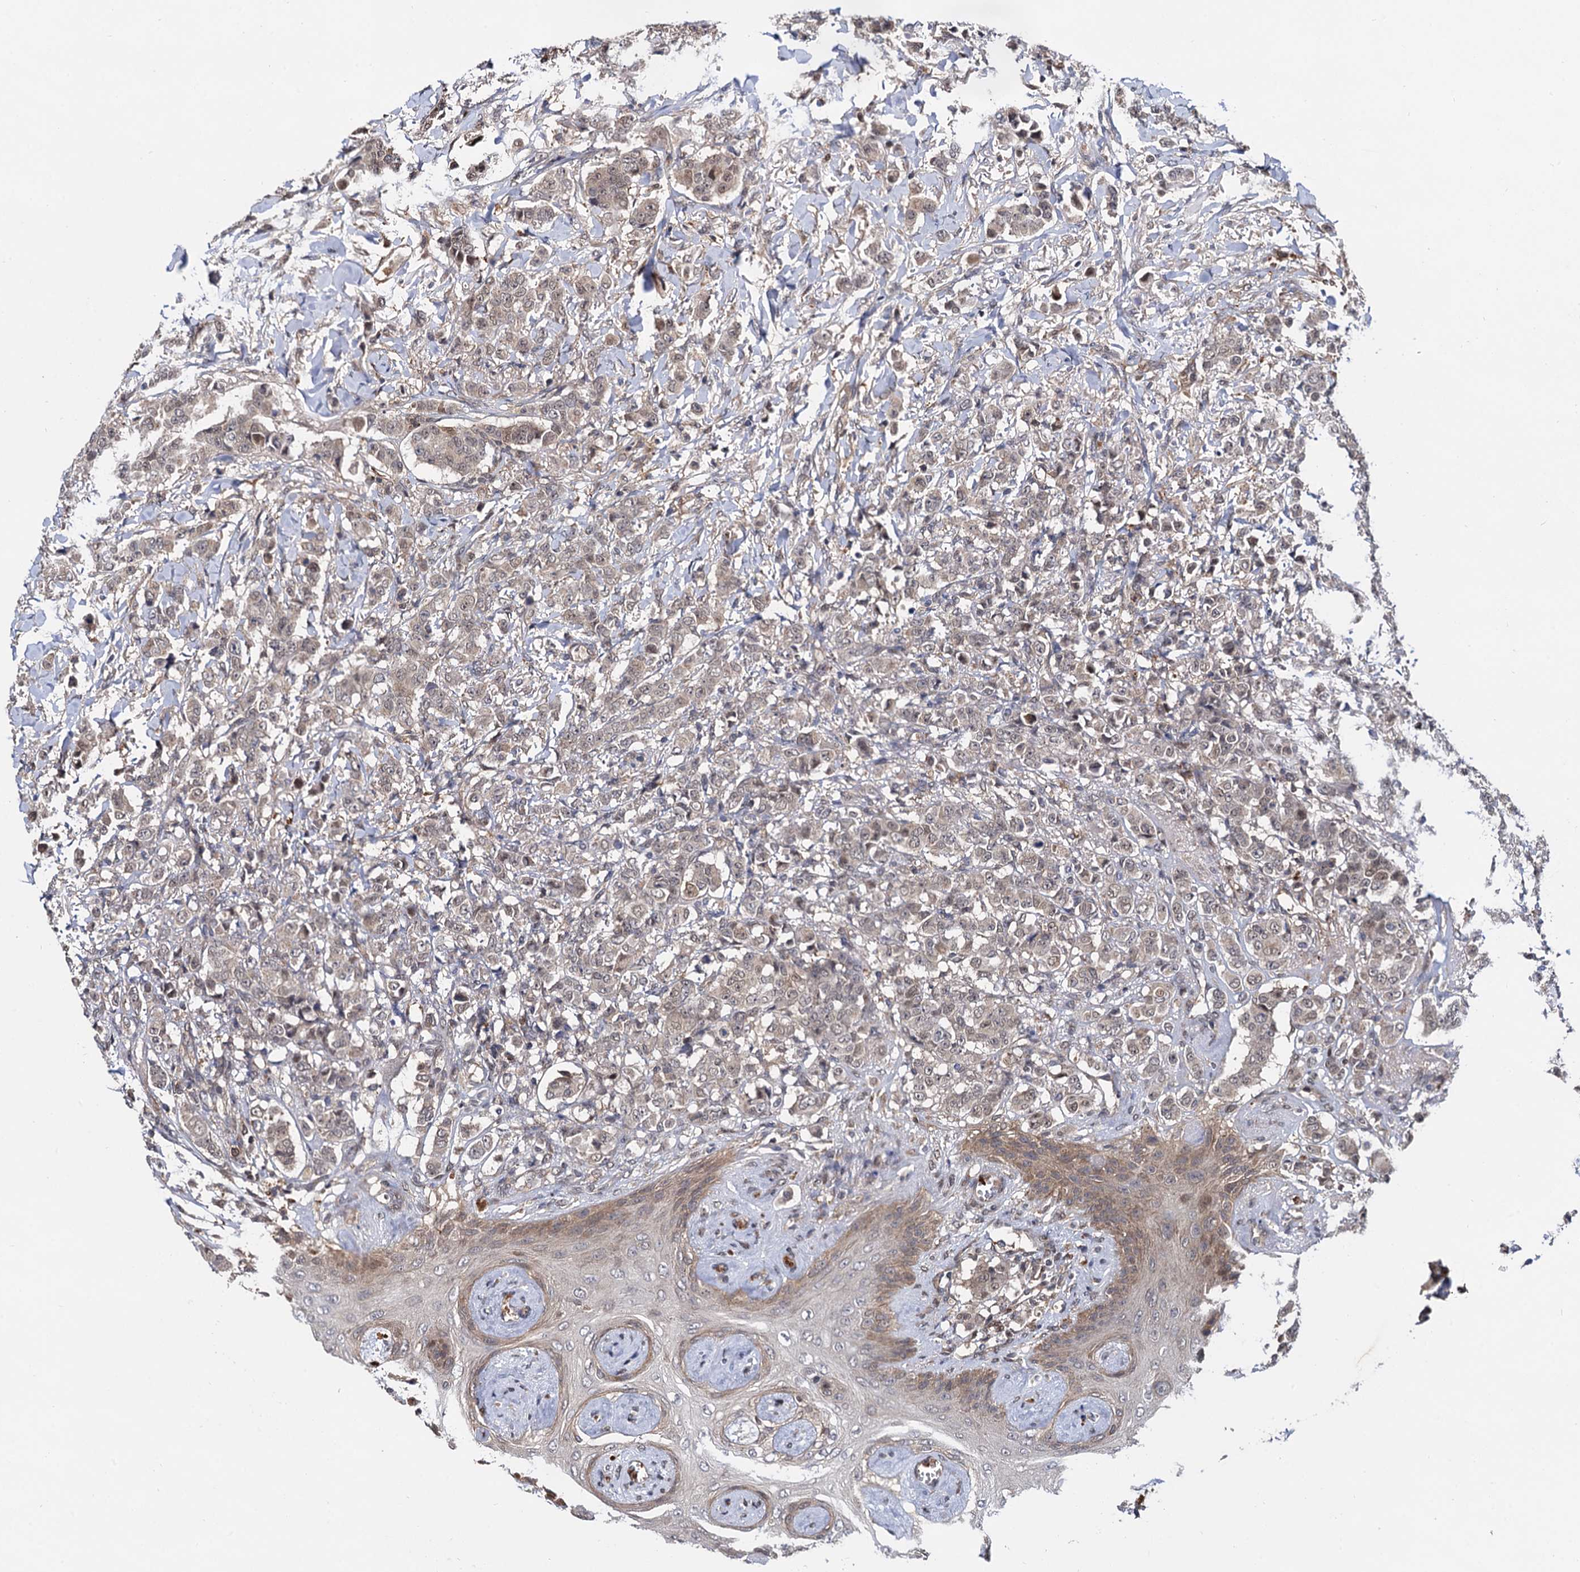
{"staining": {"intensity": "weak", "quantity": ">75%", "location": "nuclear"}, "tissue": "breast cancer", "cell_type": "Tumor cells", "image_type": "cancer", "snomed": [{"axis": "morphology", "description": "Duct carcinoma"}, {"axis": "topography", "description": "Breast"}], "caption": "Protein analysis of breast cancer (invasive ductal carcinoma) tissue exhibits weak nuclear positivity in about >75% of tumor cells.", "gene": "SELENOP", "patient": {"sex": "female", "age": 40}}